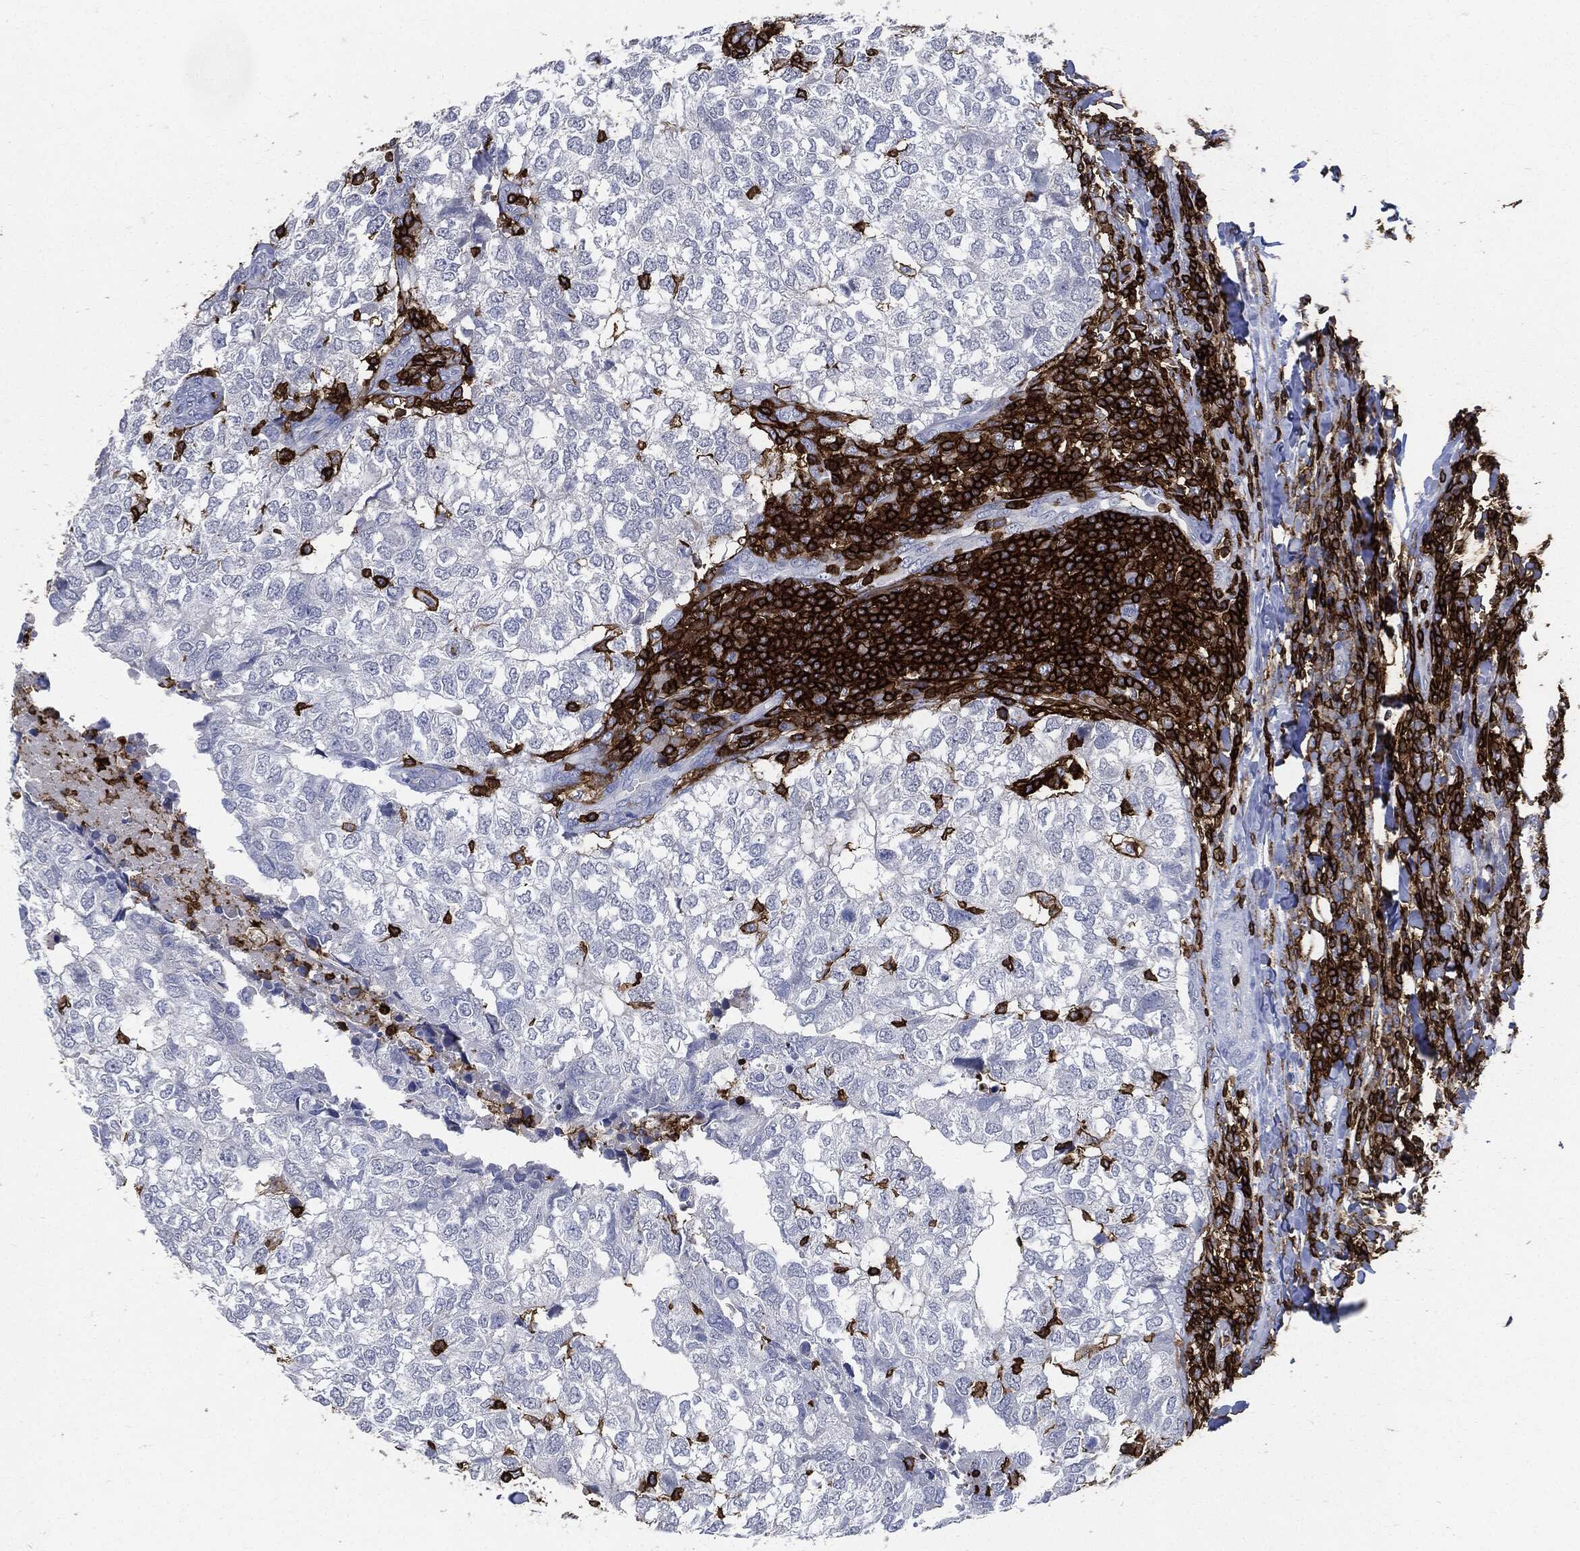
{"staining": {"intensity": "negative", "quantity": "none", "location": "none"}, "tissue": "breast cancer", "cell_type": "Tumor cells", "image_type": "cancer", "snomed": [{"axis": "morphology", "description": "Duct carcinoma"}, {"axis": "topography", "description": "Breast"}], "caption": "Immunohistochemistry image of human breast cancer stained for a protein (brown), which demonstrates no staining in tumor cells.", "gene": "PTPRC", "patient": {"sex": "female", "age": 30}}